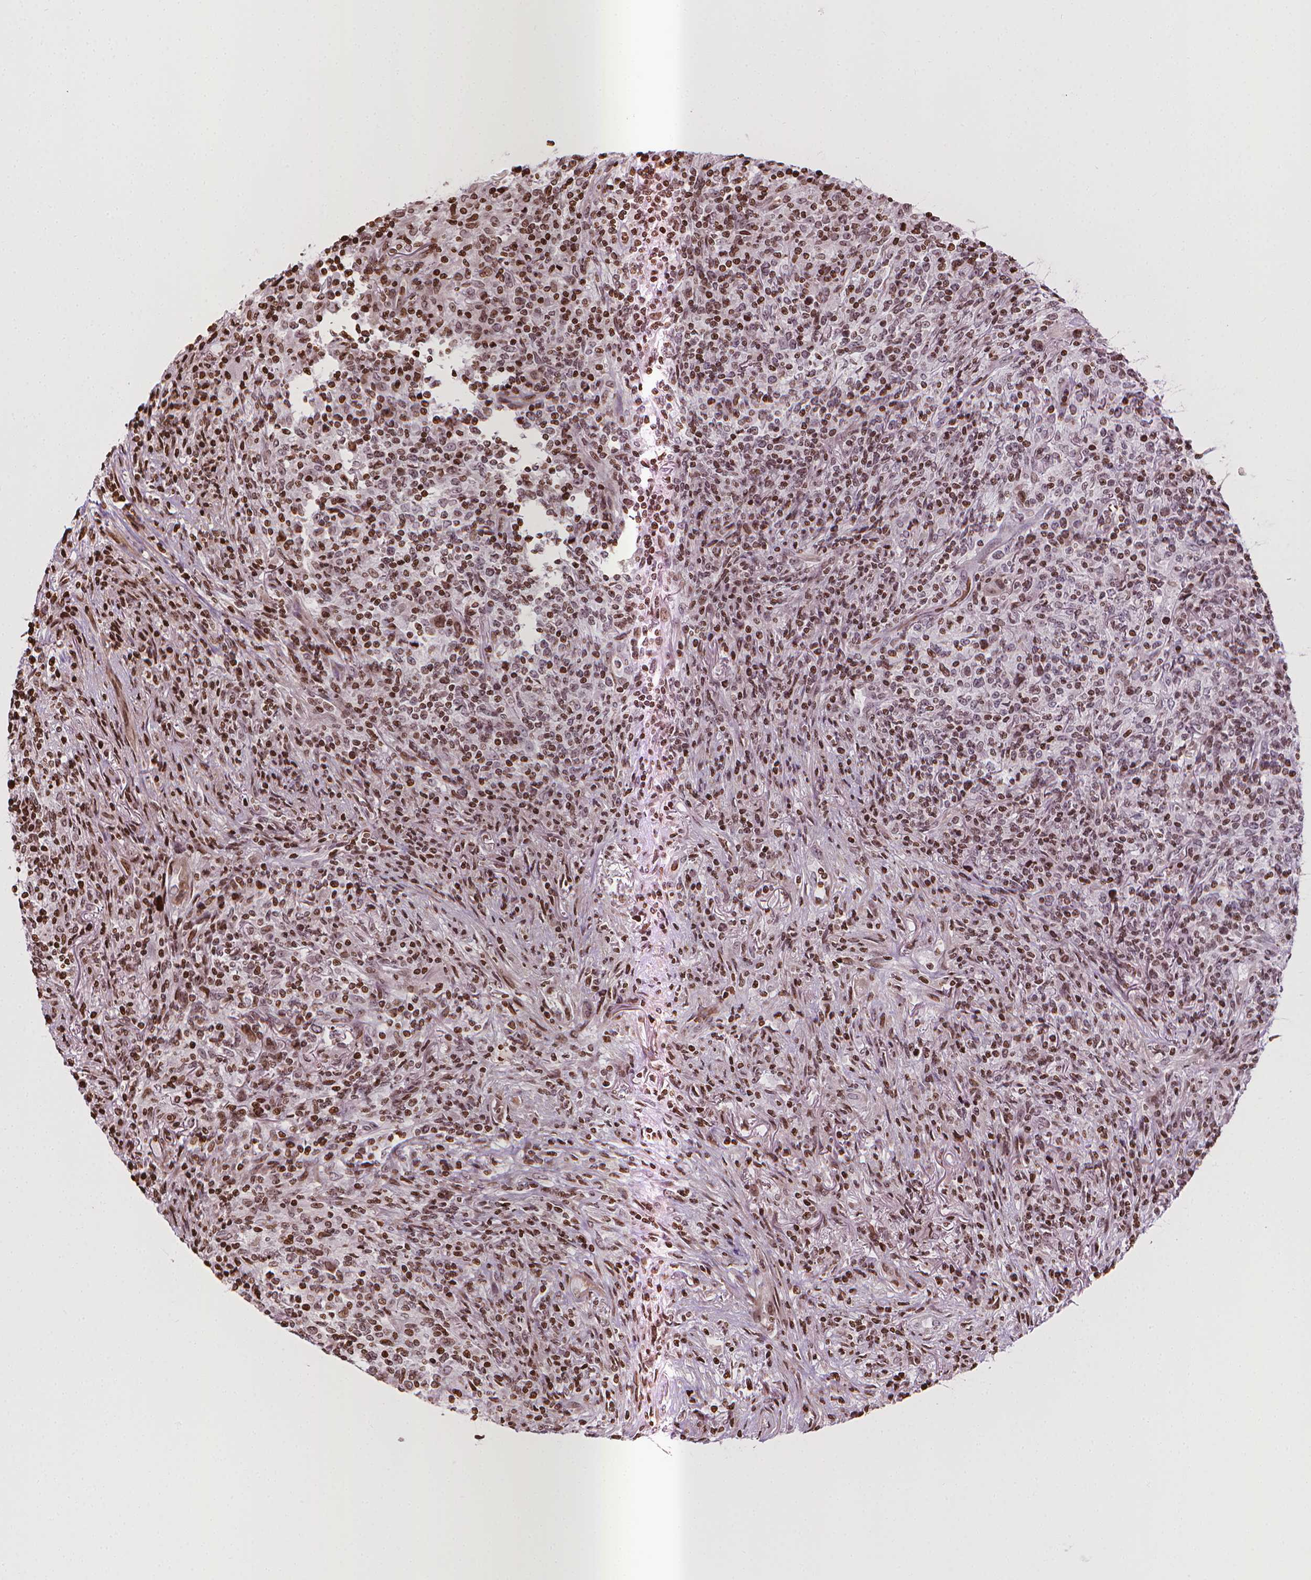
{"staining": {"intensity": "moderate", "quantity": ">75%", "location": "nuclear"}, "tissue": "lymphoma", "cell_type": "Tumor cells", "image_type": "cancer", "snomed": [{"axis": "morphology", "description": "Malignant lymphoma, non-Hodgkin's type, High grade"}, {"axis": "topography", "description": "Lung"}], "caption": "This image exhibits IHC staining of malignant lymphoma, non-Hodgkin's type (high-grade), with medium moderate nuclear expression in about >75% of tumor cells.", "gene": "PIP4K2A", "patient": {"sex": "male", "age": 79}}